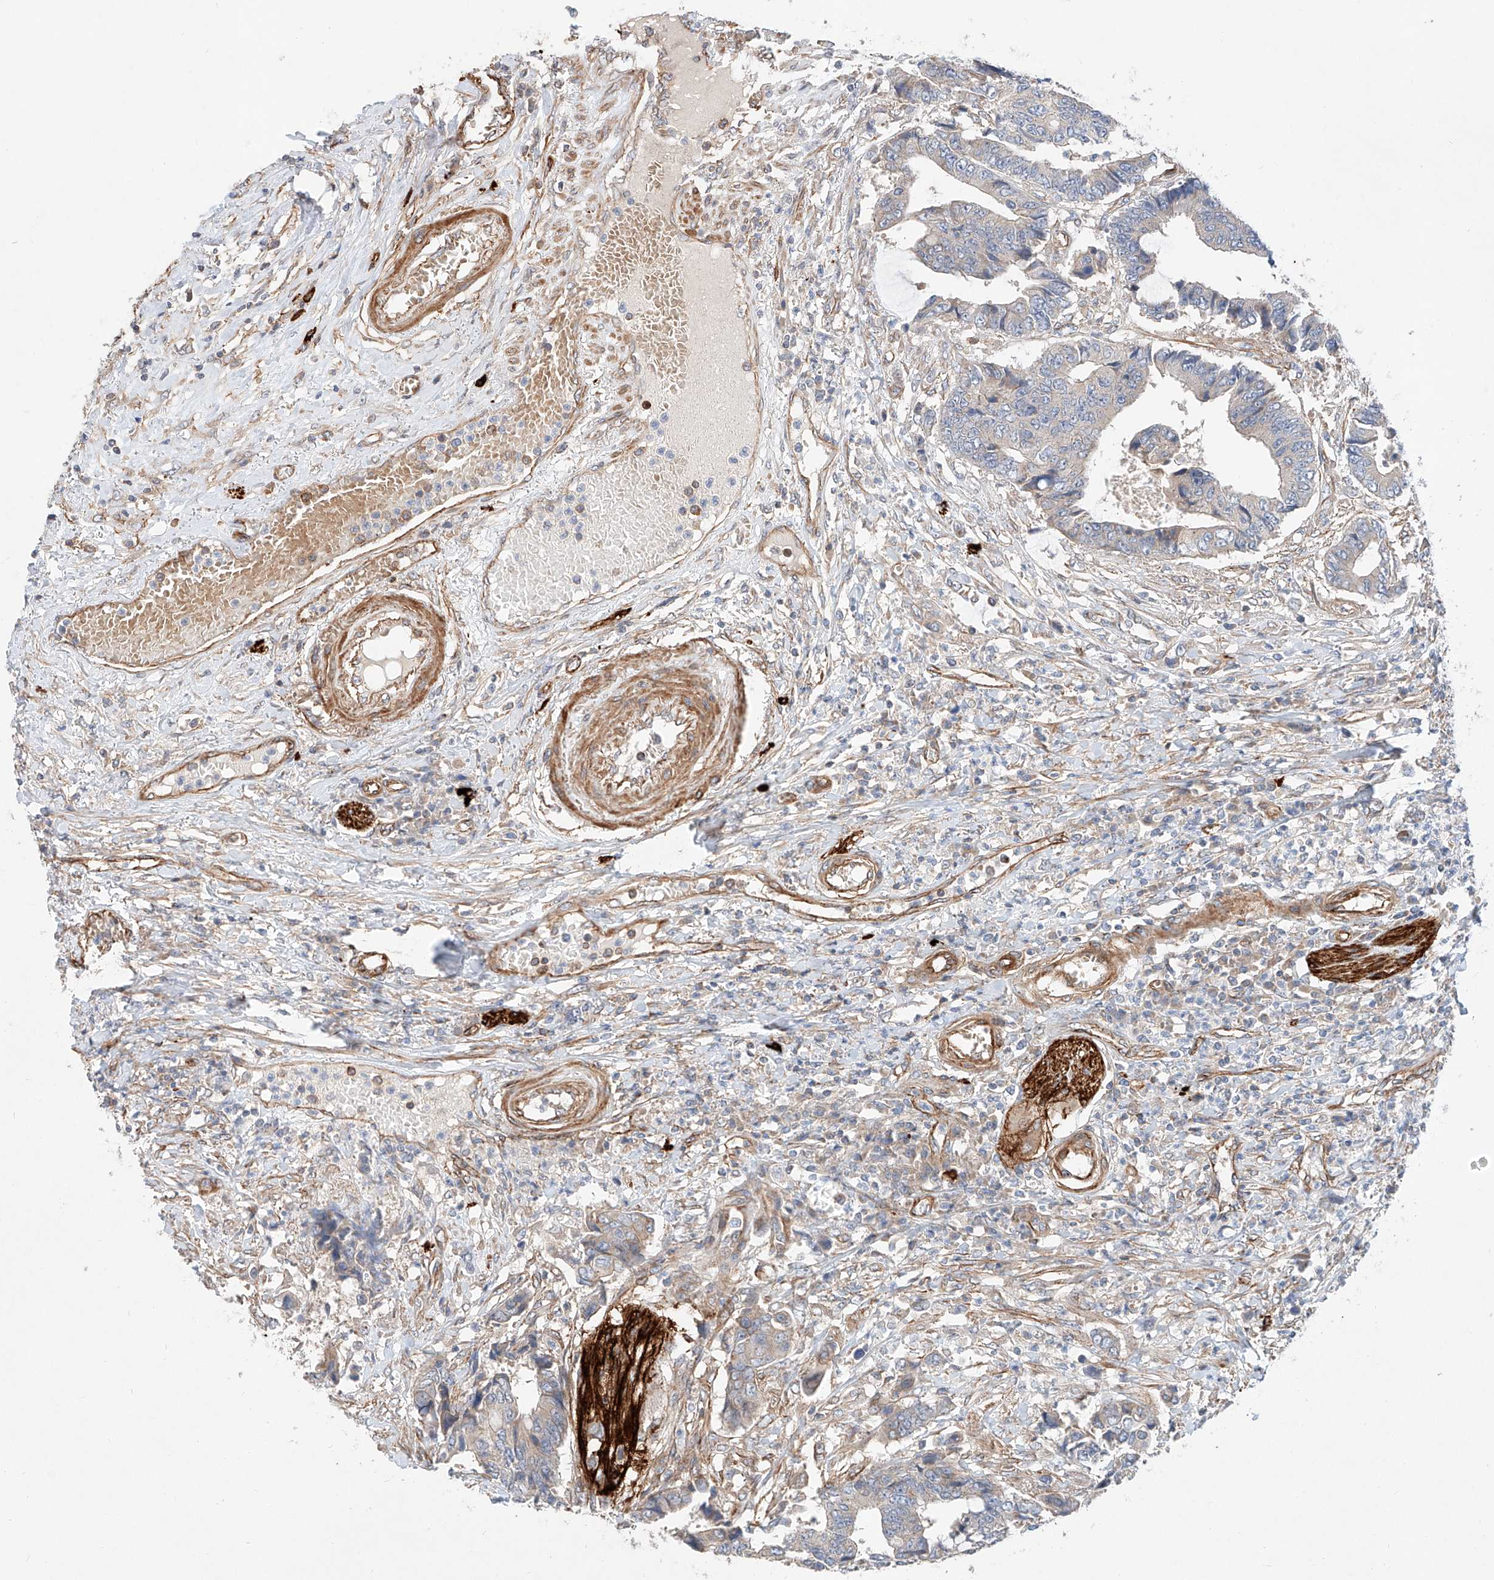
{"staining": {"intensity": "weak", "quantity": "<25%", "location": "cytoplasmic/membranous"}, "tissue": "colorectal cancer", "cell_type": "Tumor cells", "image_type": "cancer", "snomed": [{"axis": "morphology", "description": "Adenocarcinoma, NOS"}, {"axis": "topography", "description": "Rectum"}], "caption": "A photomicrograph of human colorectal cancer is negative for staining in tumor cells. (Stains: DAB IHC with hematoxylin counter stain, Microscopy: brightfield microscopy at high magnification).", "gene": "MINDY4", "patient": {"sex": "male", "age": 84}}